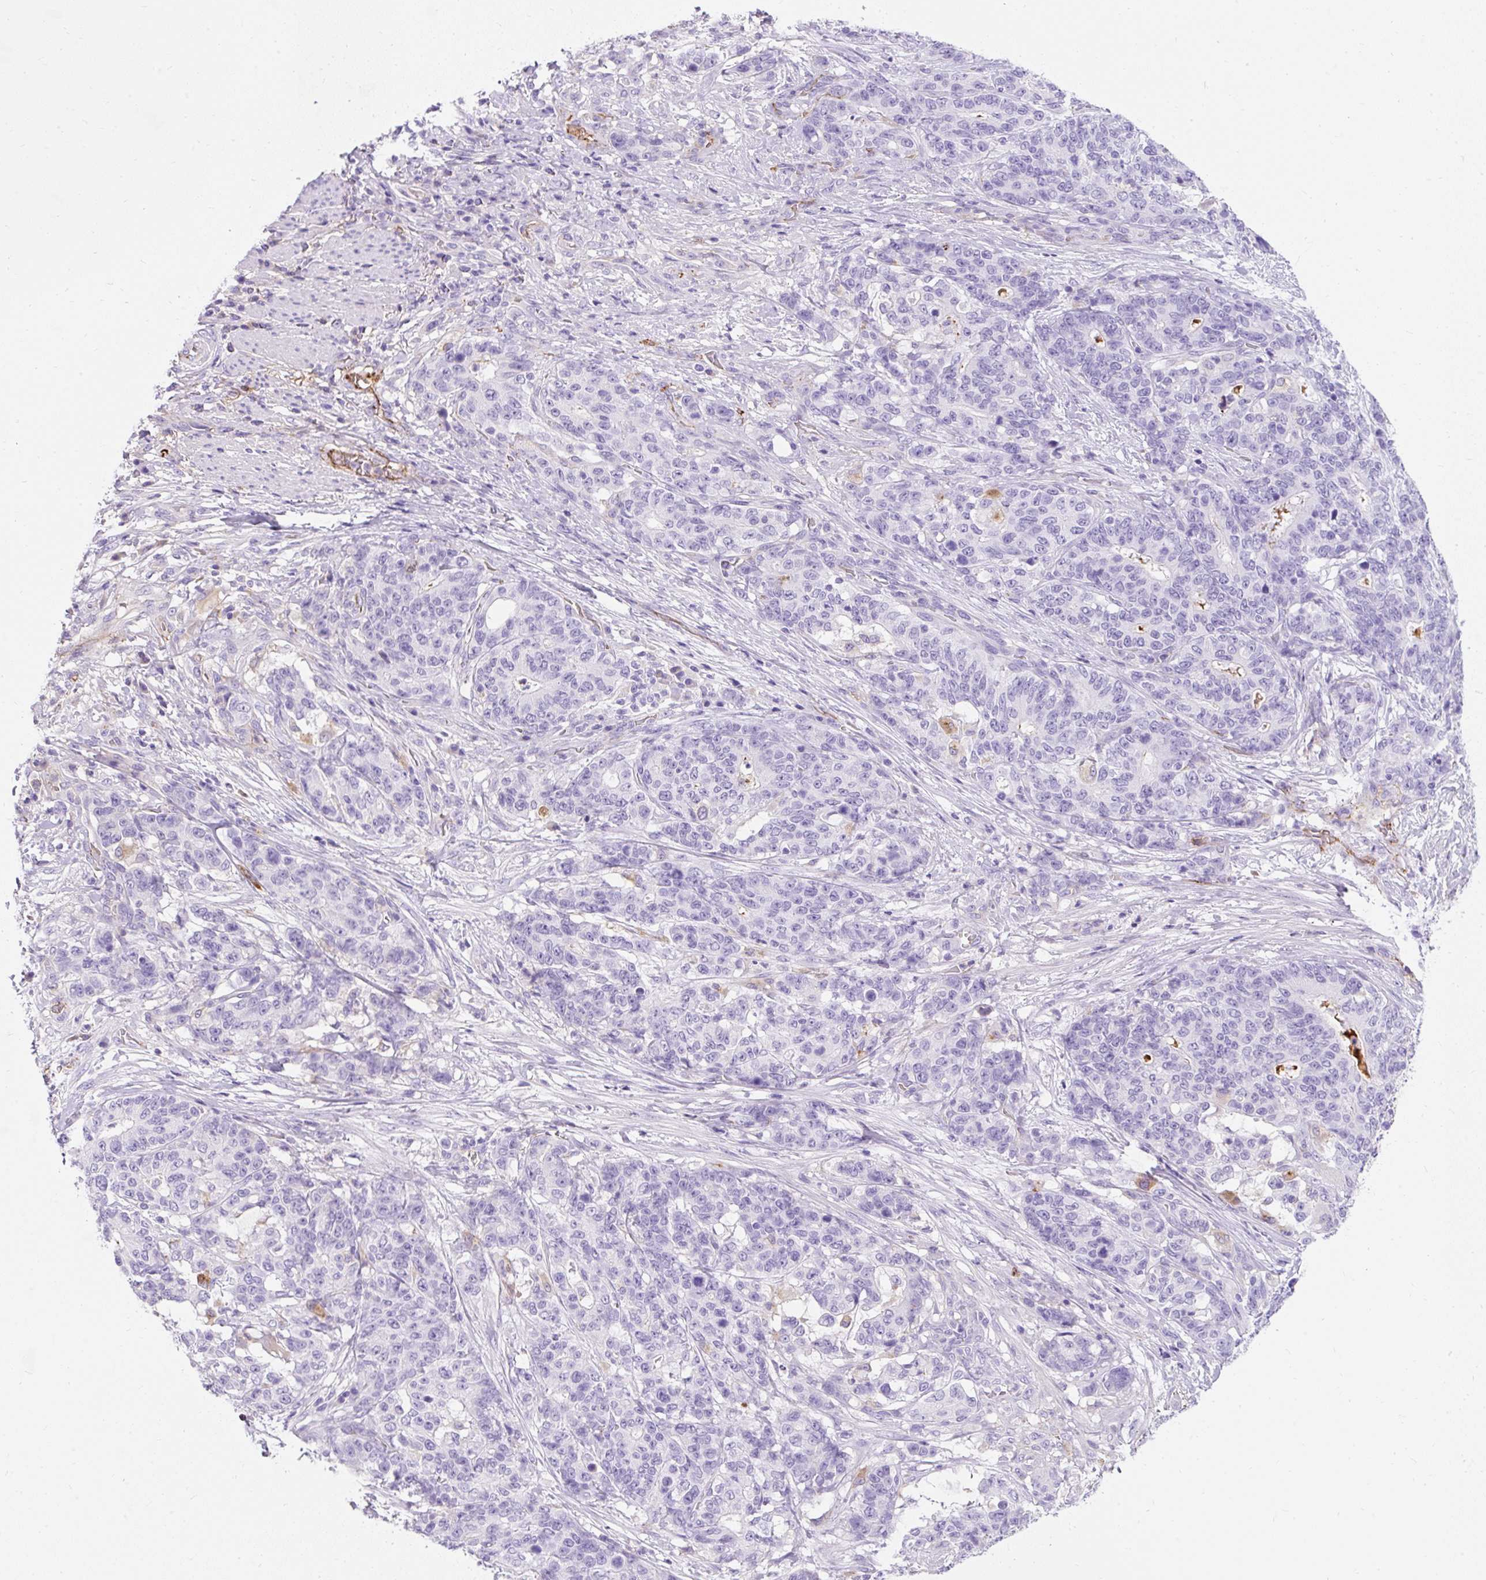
{"staining": {"intensity": "negative", "quantity": "none", "location": "none"}, "tissue": "stomach cancer", "cell_type": "Tumor cells", "image_type": "cancer", "snomed": [{"axis": "morphology", "description": "Normal tissue, NOS"}, {"axis": "morphology", "description": "Adenocarcinoma, NOS"}, {"axis": "topography", "description": "Stomach"}], "caption": "The immunohistochemistry histopathology image has no significant positivity in tumor cells of stomach cancer (adenocarcinoma) tissue. (Brightfield microscopy of DAB (3,3'-diaminobenzidine) IHC at high magnification).", "gene": "APOC4-APOC2", "patient": {"sex": "female", "age": 64}}